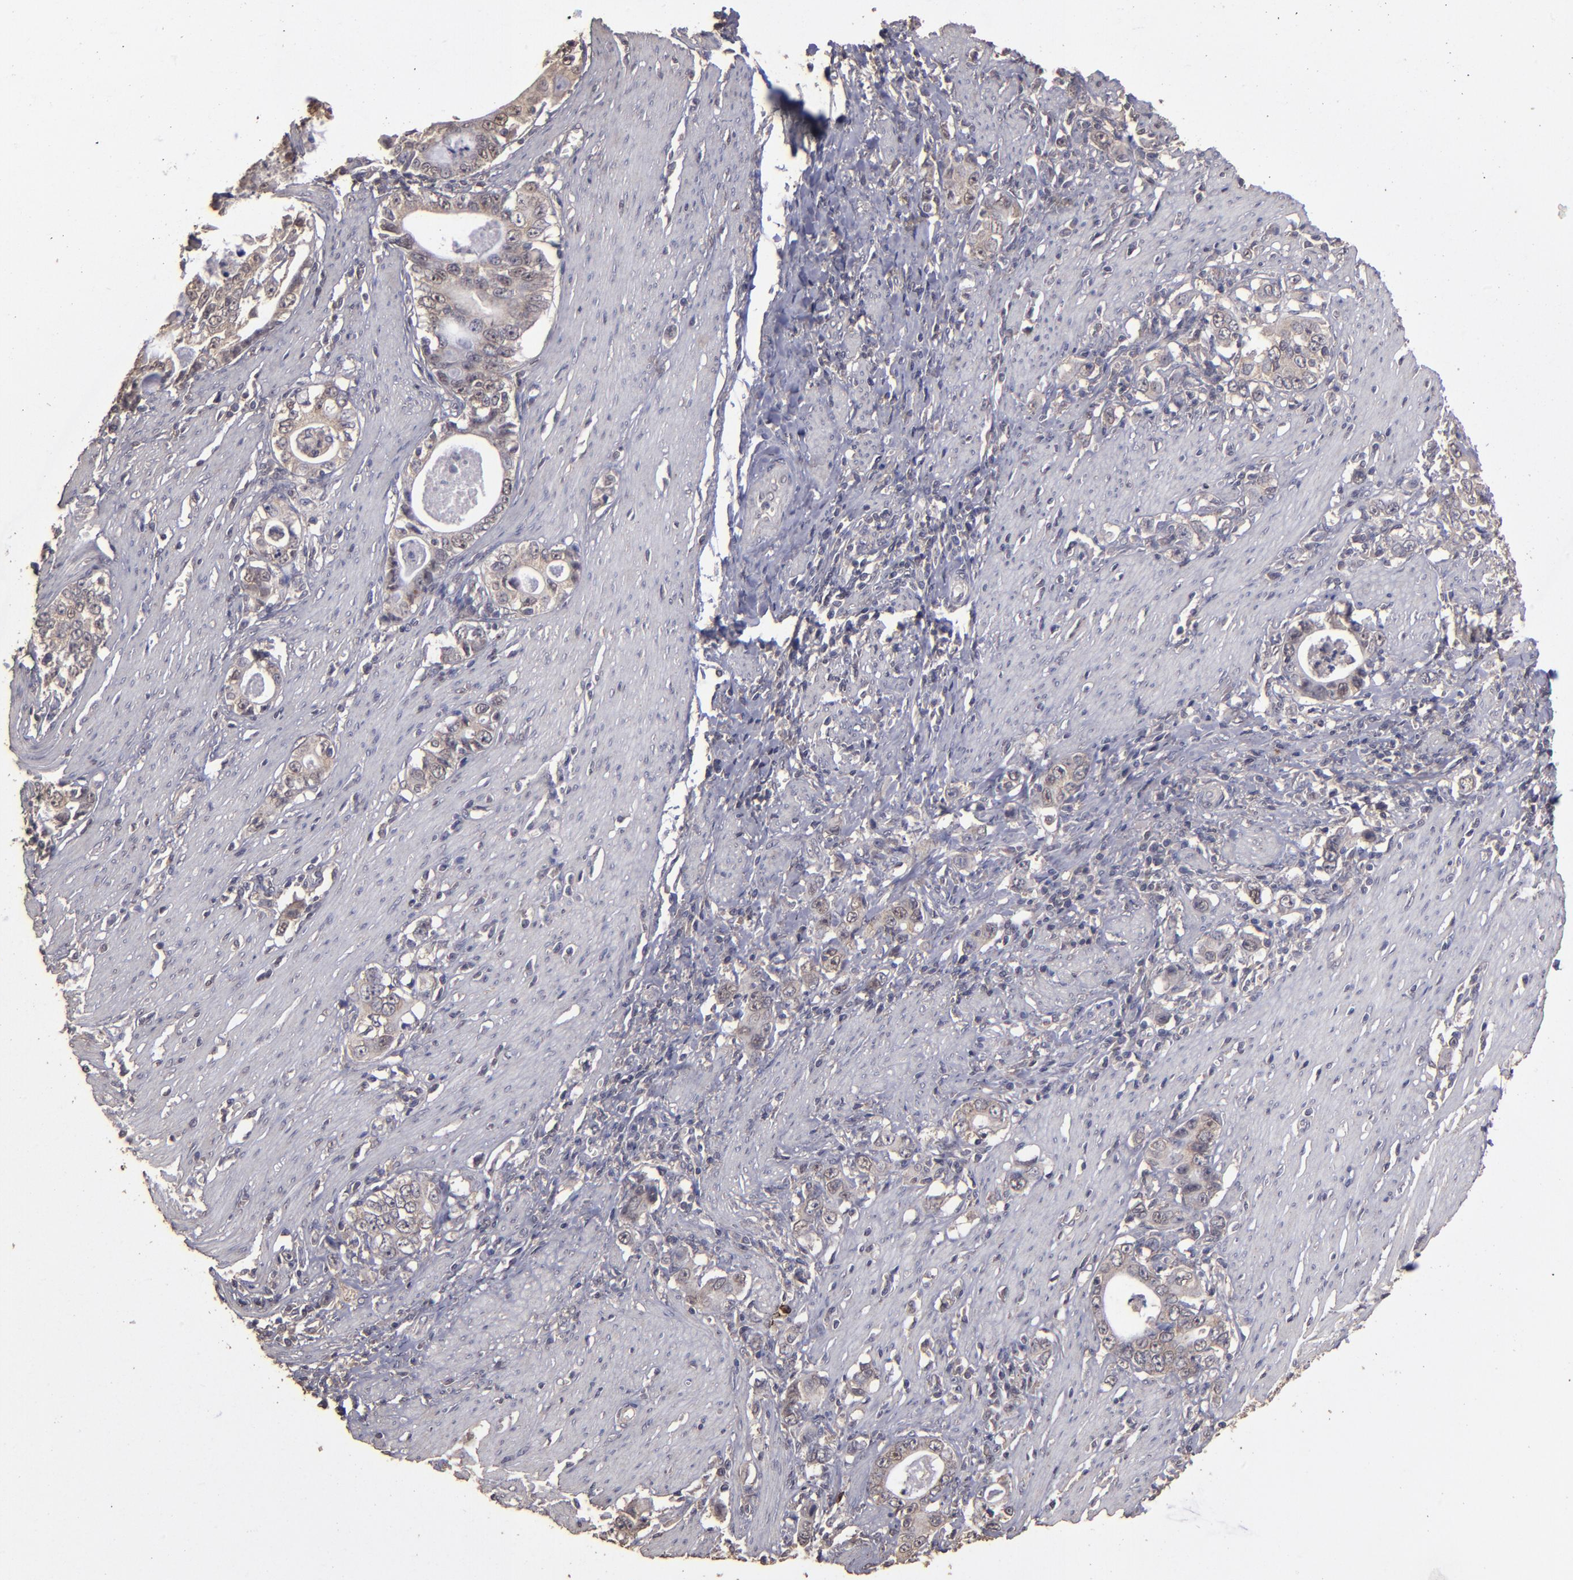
{"staining": {"intensity": "weak", "quantity": "25%-75%", "location": "cytoplasmic/membranous"}, "tissue": "stomach cancer", "cell_type": "Tumor cells", "image_type": "cancer", "snomed": [{"axis": "morphology", "description": "Adenocarcinoma, NOS"}, {"axis": "topography", "description": "Stomach, lower"}], "caption": "Tumor cells demonstrate low levels of weak cytoplasmic/membranous staining in about 25%-75% of cells in human stomach cancer (adenocarcinoma). Using DAB (3,3'-diaminobenzidine) (brown) and hematoxylin (blue) stains, captured at high magnification using brightfield microscopy.", "gene": "FAT1", "patient": {"sex": "female", "age": 72}}